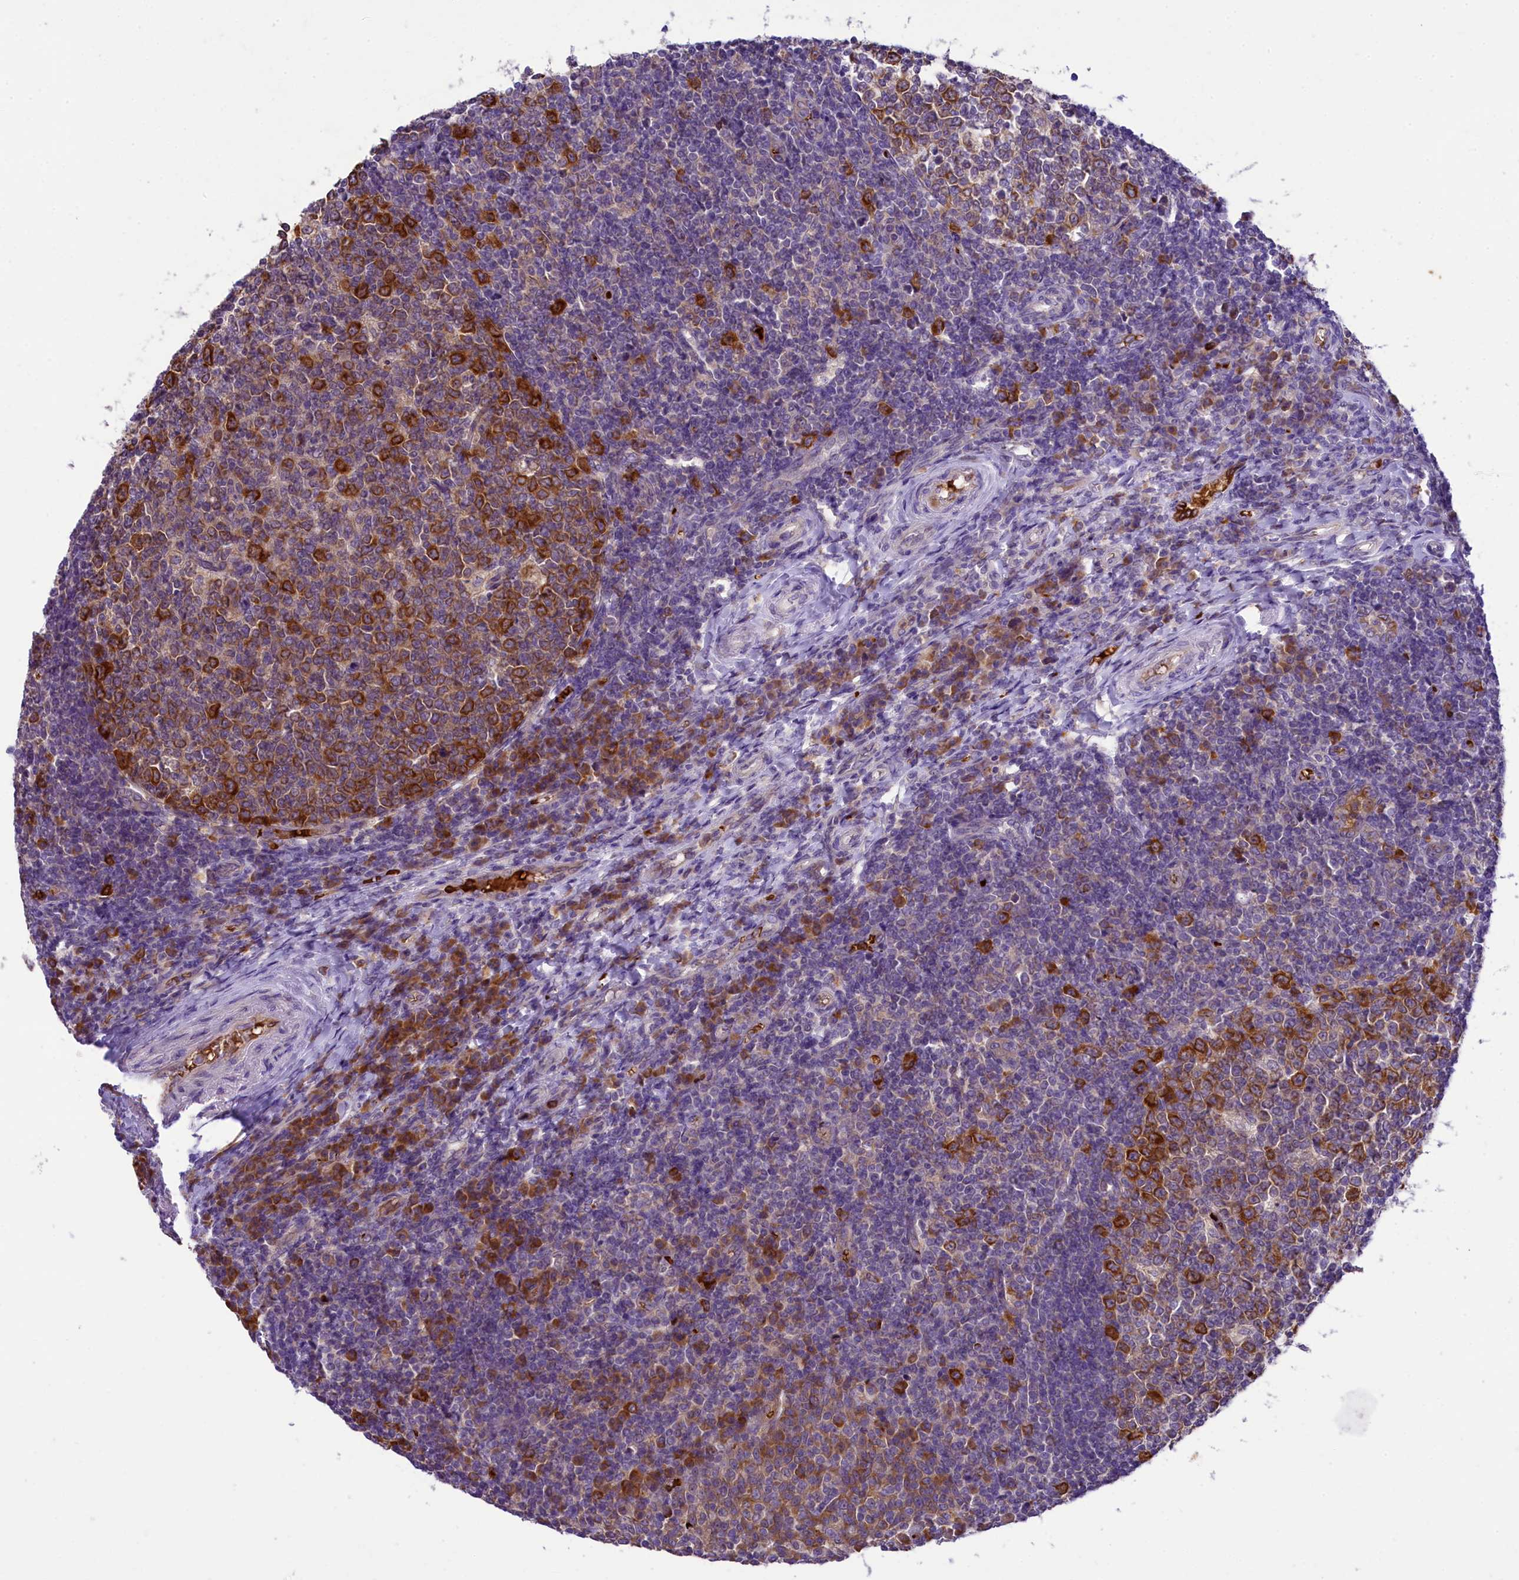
{"staining": {"intensity": "strong", "quantity": "25%-75%", "location": "cytoplasmic/membranous"}, "tissue": "tonsil", "cell_type": "Germinal center cells", "image_type": "normal", "snomed": [{"axis": "morphology", "description": "Normal tissue, NOS"}, {"axis": "topography", "description": "Tonsil"}], "caption": "Immunohistochemical staining of unremarkable tonsil reveals 25%-75% levels of strong cytoplasmic/membranous protein expression in approximately 25%-75% of germinal center cells.", "gene": "LARP4", "patient": {"sex": "female", "age": 19}}